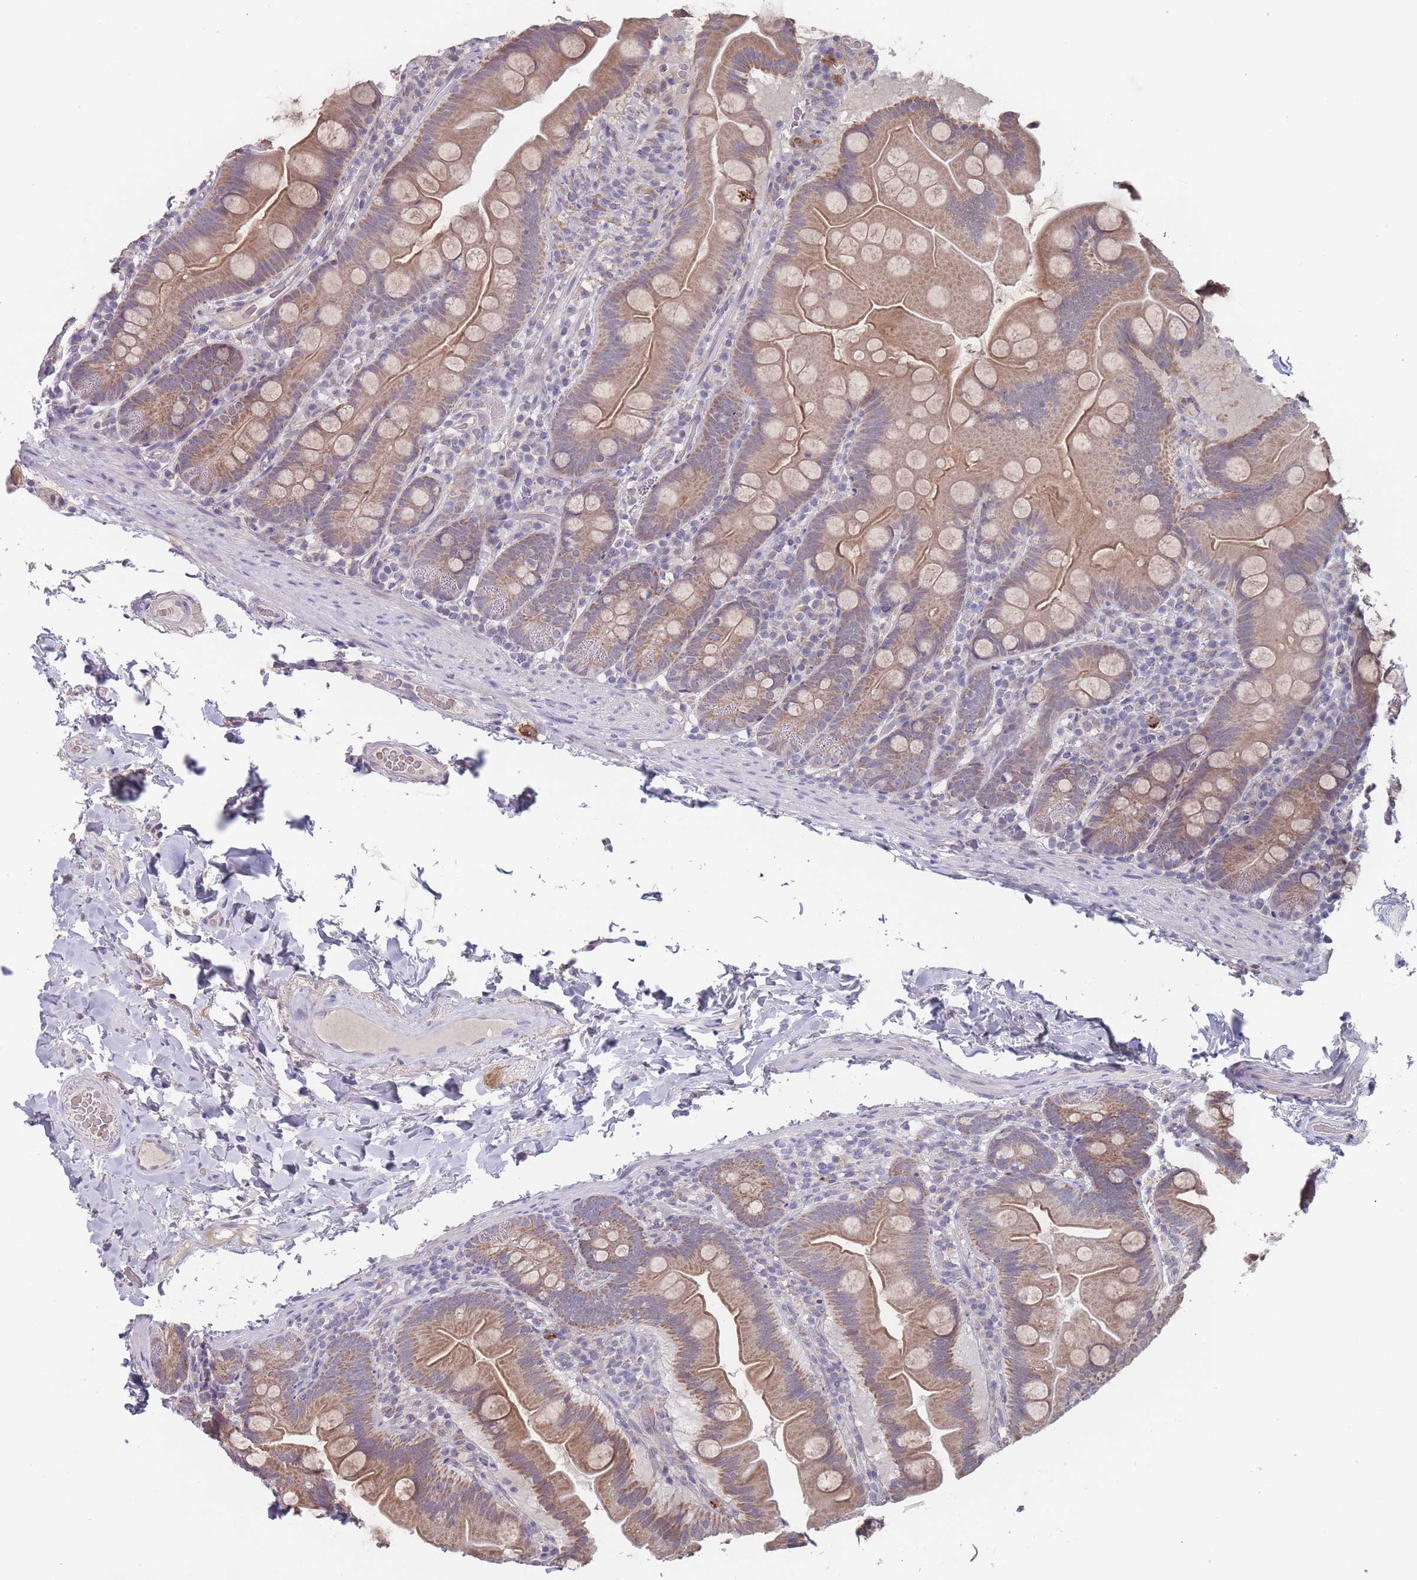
{"staining": {"intensity": "moderate", "quantity": ">75%", "location": "cytoplasmic/membranous"}, "tissue": "small intestine", "cell_type": "Glandular cells", "image_type": "normal", "snomed": [{"axis": "morphology", "description": "Normal tissue, NOS"}, {"axis": "topography", "description": "Small intestine"}], "caption": "IHC photomicrograph of unremarkable small intestine stained for a protein (brown), which demonstrates medium levels of moderate cytoplasmic/membranous positivity in about >75% of glandular cells.", "gene": "PEX7", "patient": {"sex": "female", "age": 68}}